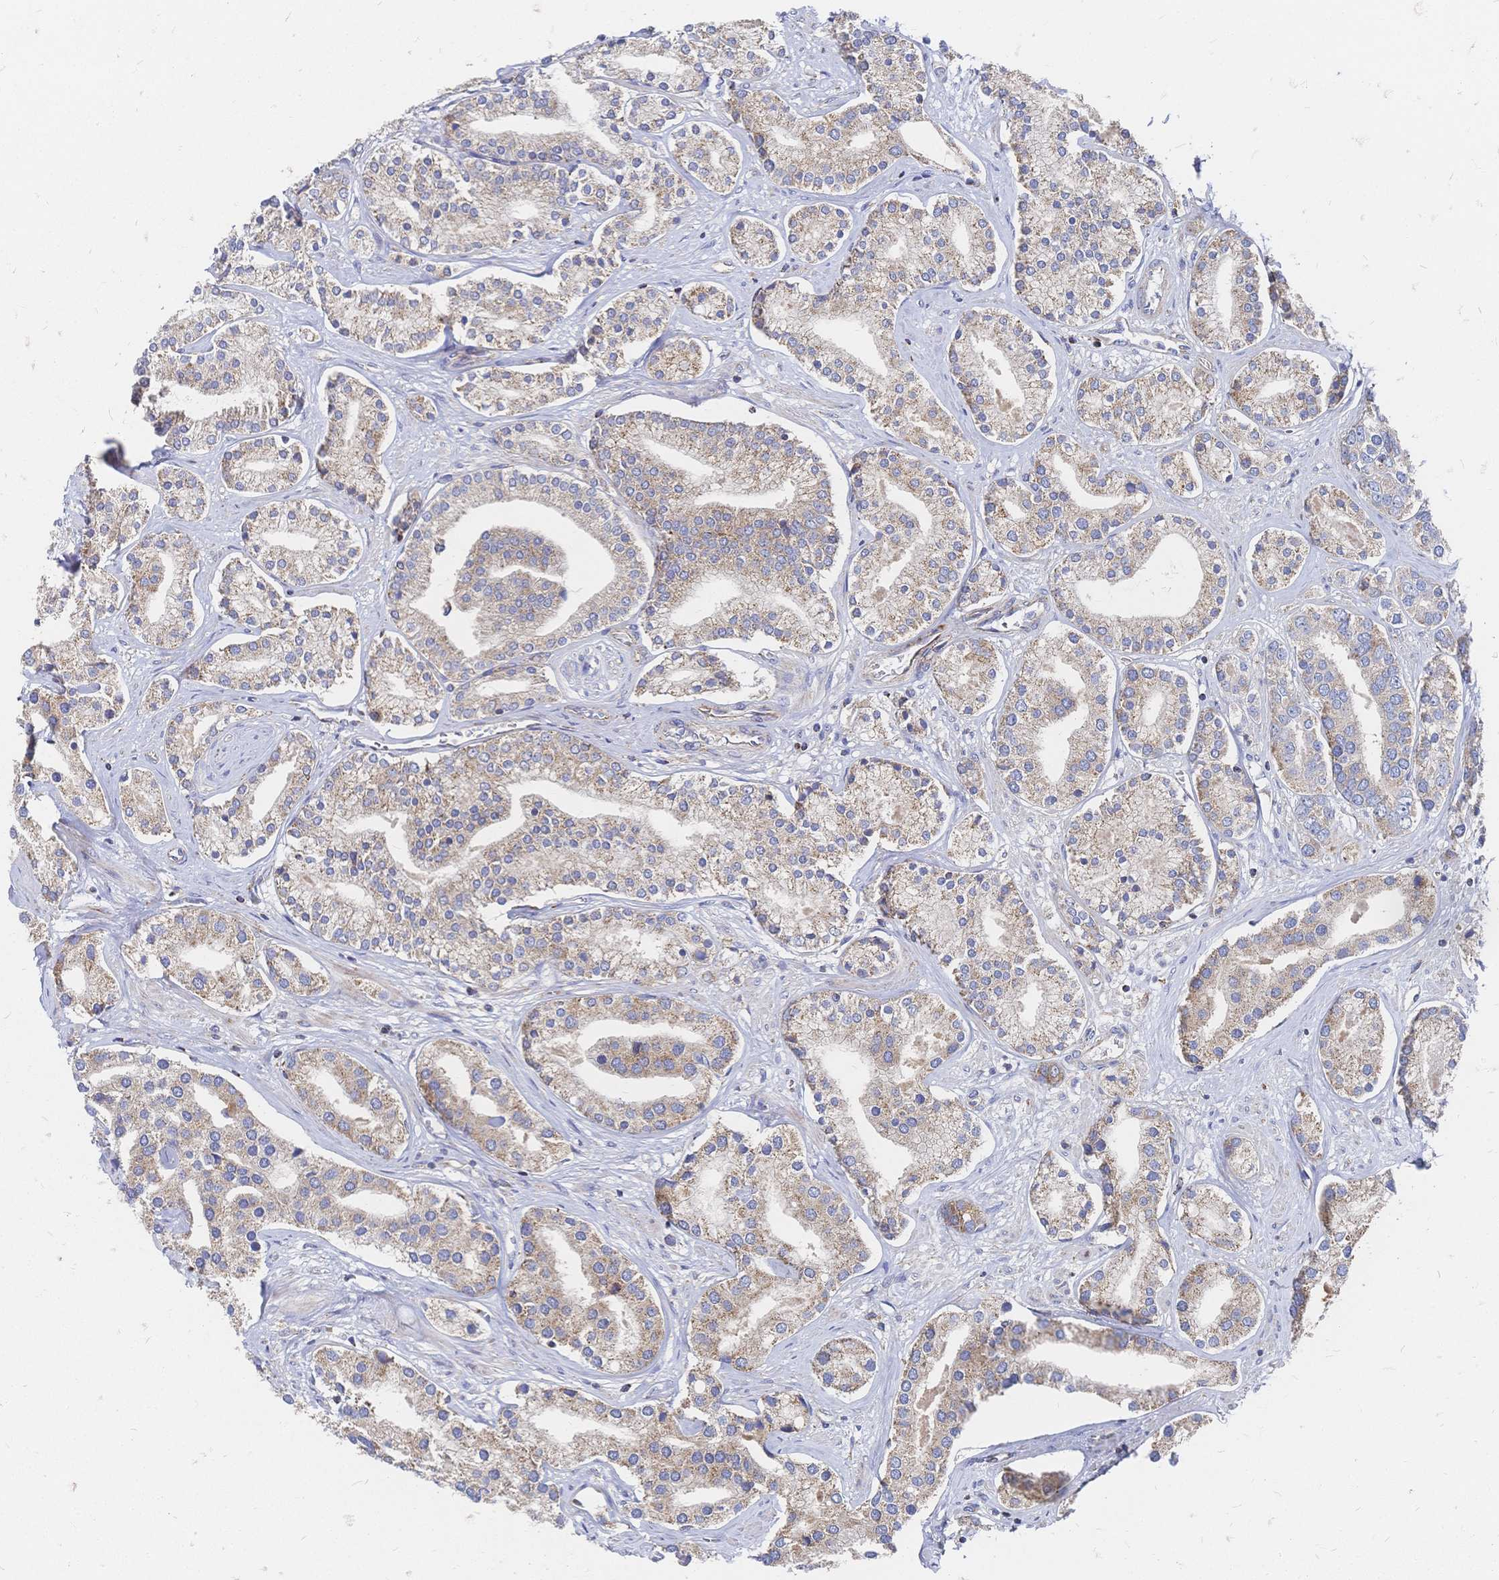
{"staining": {"intensity": "moderate", "quantity": ">75%", "location": "cytoplasmic/membranous"}, "tissue": "prostate cancer", "cell_type": "Tumor cells", "image_type": "cancer", "snomed": [{"axis": "morphology", "description": "Adenocarcinoma, High grade"}, {"axis": "topography", "description": "Prostate"}], "caption": "DAB (3,3'-diaminobenzidine) immunohistochemical staining of prostate cancer (high-grade adenocarcinoma) shows moderate cytoplasmic/membranous protein positivity in about >75% of tumor cells.", "gene": "SORBS1", "patient": {"sex": "male", "age": 58}}